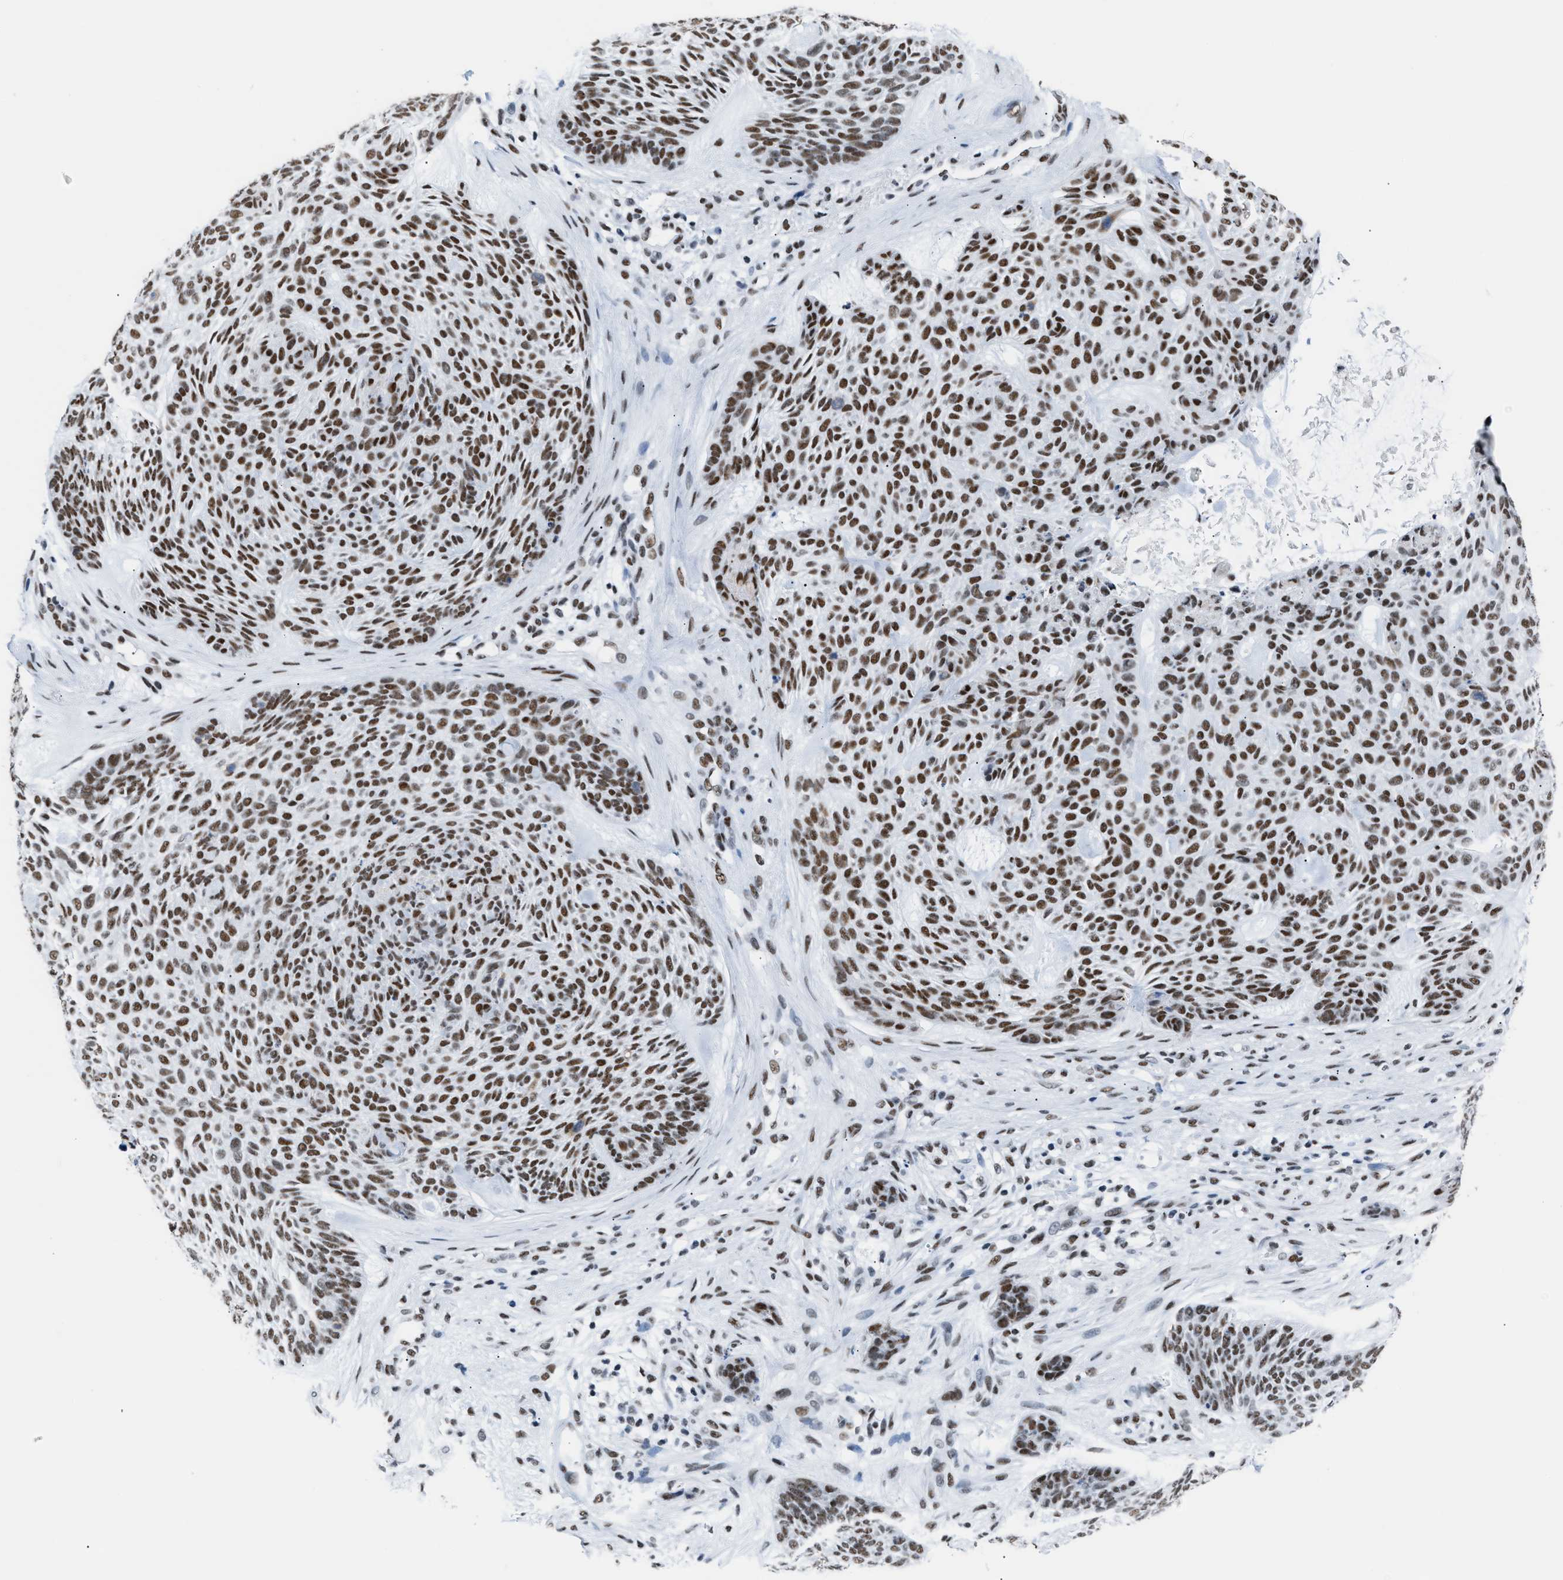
{"staining": {"intensity": "strong", "quantity": ">75%", "location": "nuclear"}, "tissue": "skin cancer", "cell_type": "Tumor cells", "image_type": "cancer", "snomed": [{"axis": "morphology", "description": "Basal cell carcinoma"}, {"axis": "topography", "description": "Skin"}], "caption": "This is an image of IHC staining of skin basal cell carcinoma, which shows strong expression in the nuclear of tumor cells.", "gene": "CCAR2", "patient": {"sex": "male", "age": 55}}